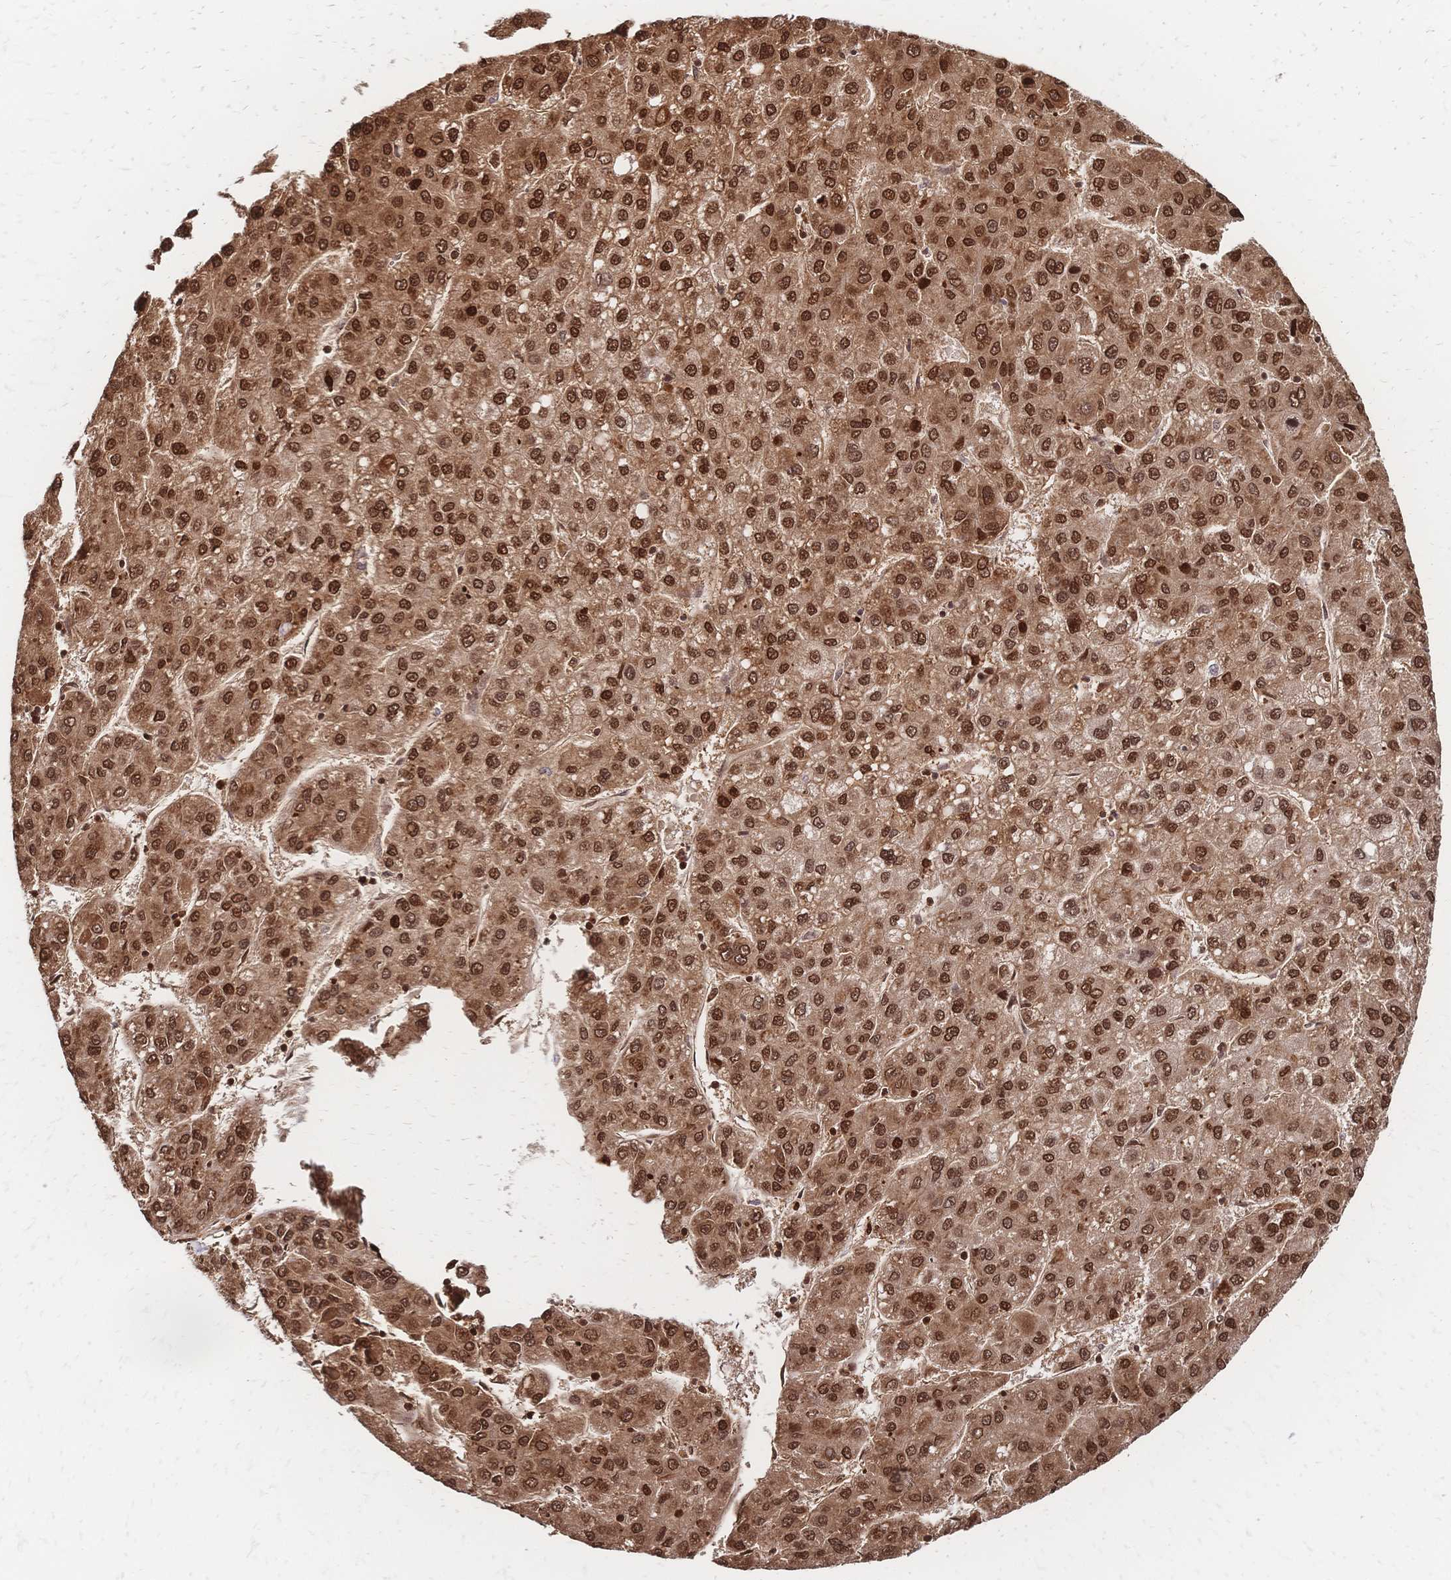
{"staining": {"intensity": "moderate", "quantity": ">75%", "location": "nuclear"}, "tissue": "liver cancer", "cell_type": "Tumor cells", "image_type": "cancer", "snomed": [{"axis": "morphology", "description": "Carcinoma, Hepatocellular, NOS"}, {"axis": "topography", "description": "Liver"}], "caption": "Hepatocellular carcinoma (liver) stained with IHC reveals moderate nuclear staining in about >75% of tumor cells.", "gene": "HDGF", "patient": {"sex": "female", "age": 82}}